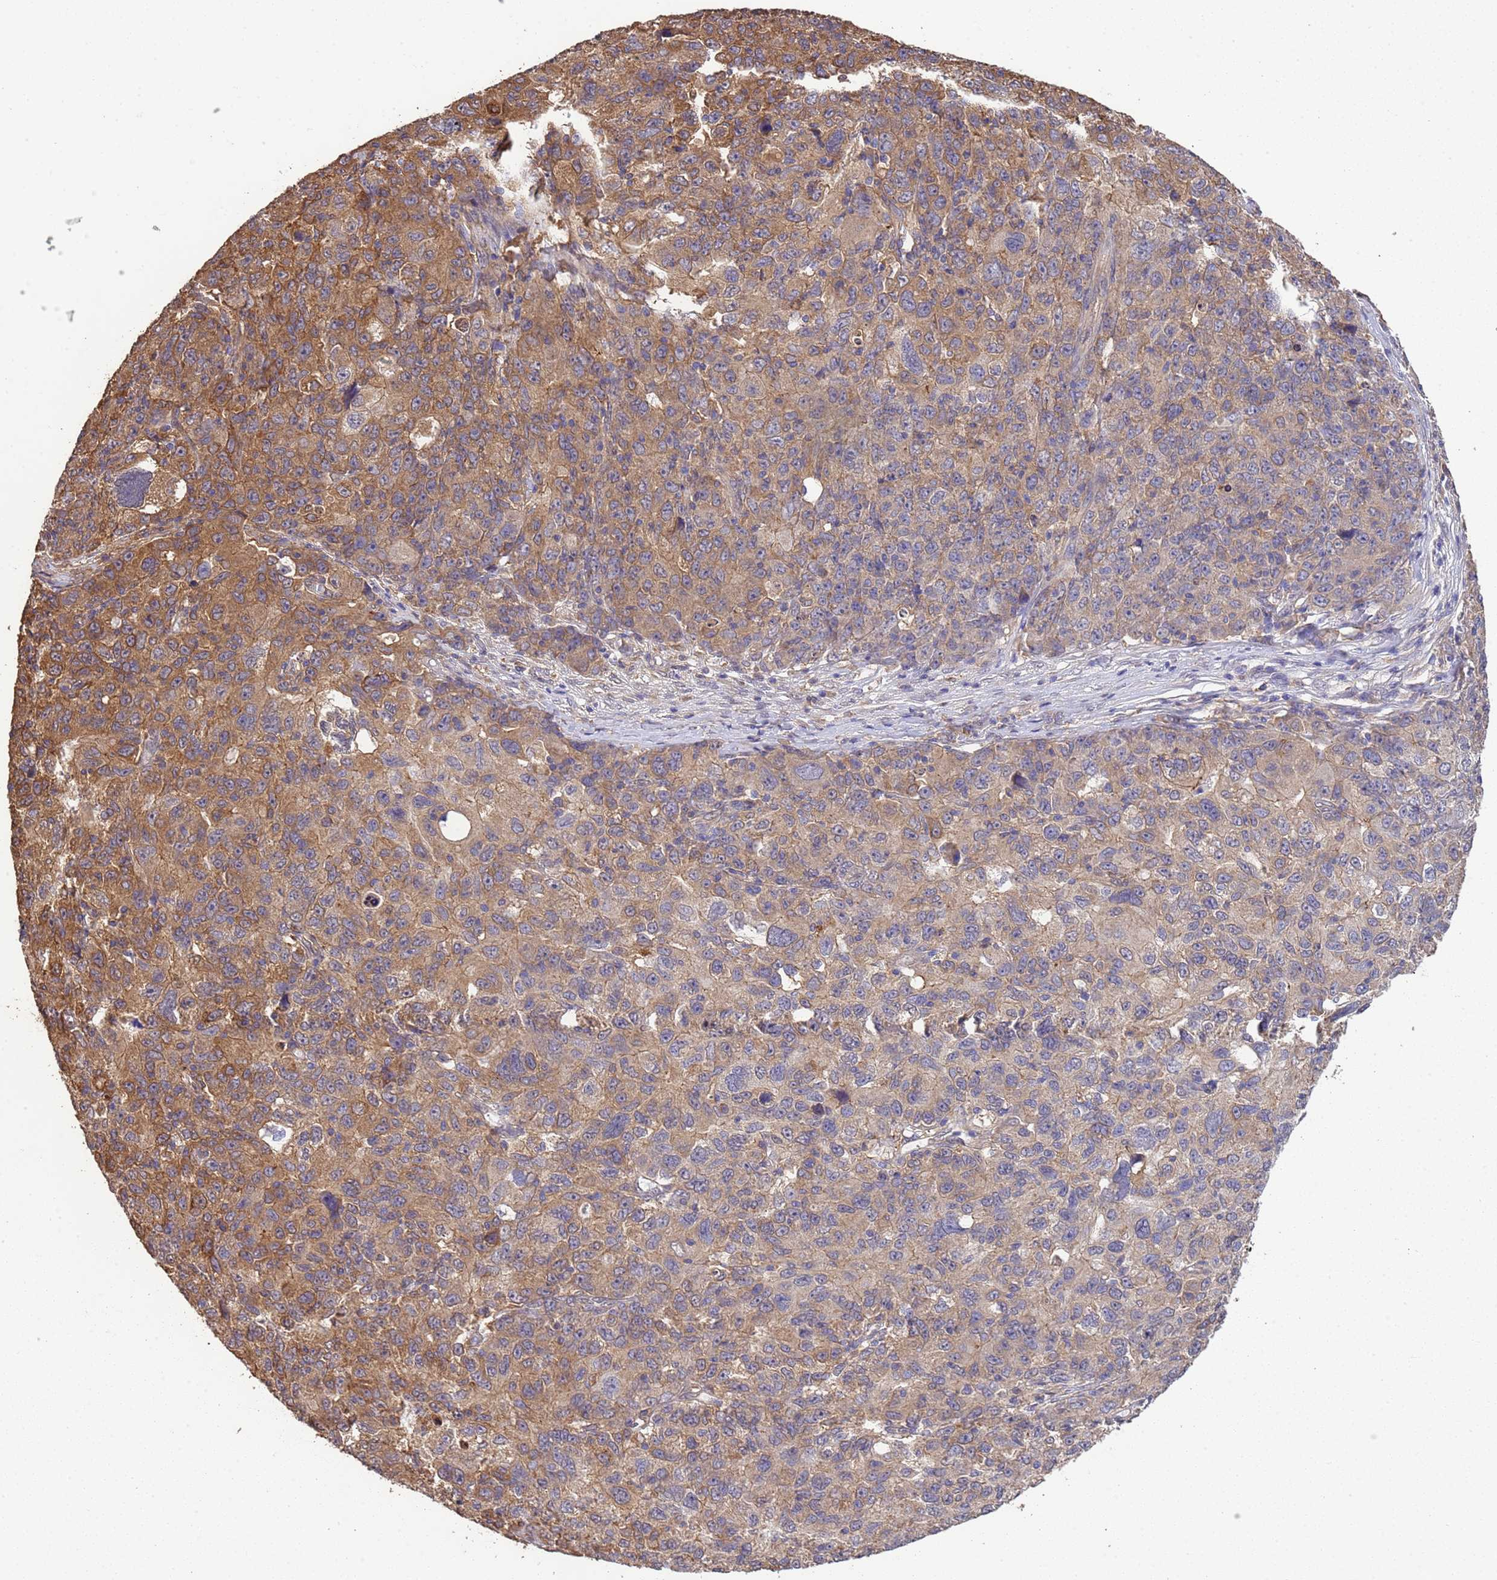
{"staining": {"intensity": "moderate", "quantity": ">75%", "location": "cytoplasmic/membranous"}, "tissue": "ovarian cancer", "cell_type": "Tumor cells", "image_type": "cancer", "snomed": [{"axis": "morphology", "description": "Carcinoma, endometroid"}, {"axis": "topography", "description": "Ovary"}], "caption": "A medium amount of moderate cytoplasmic/membranous positivity is present in approximately >75% of tumor cells in ovarian cancer tissue.", "gene": "NPHP1", "patient": {"sex": "female", "age": 42}}